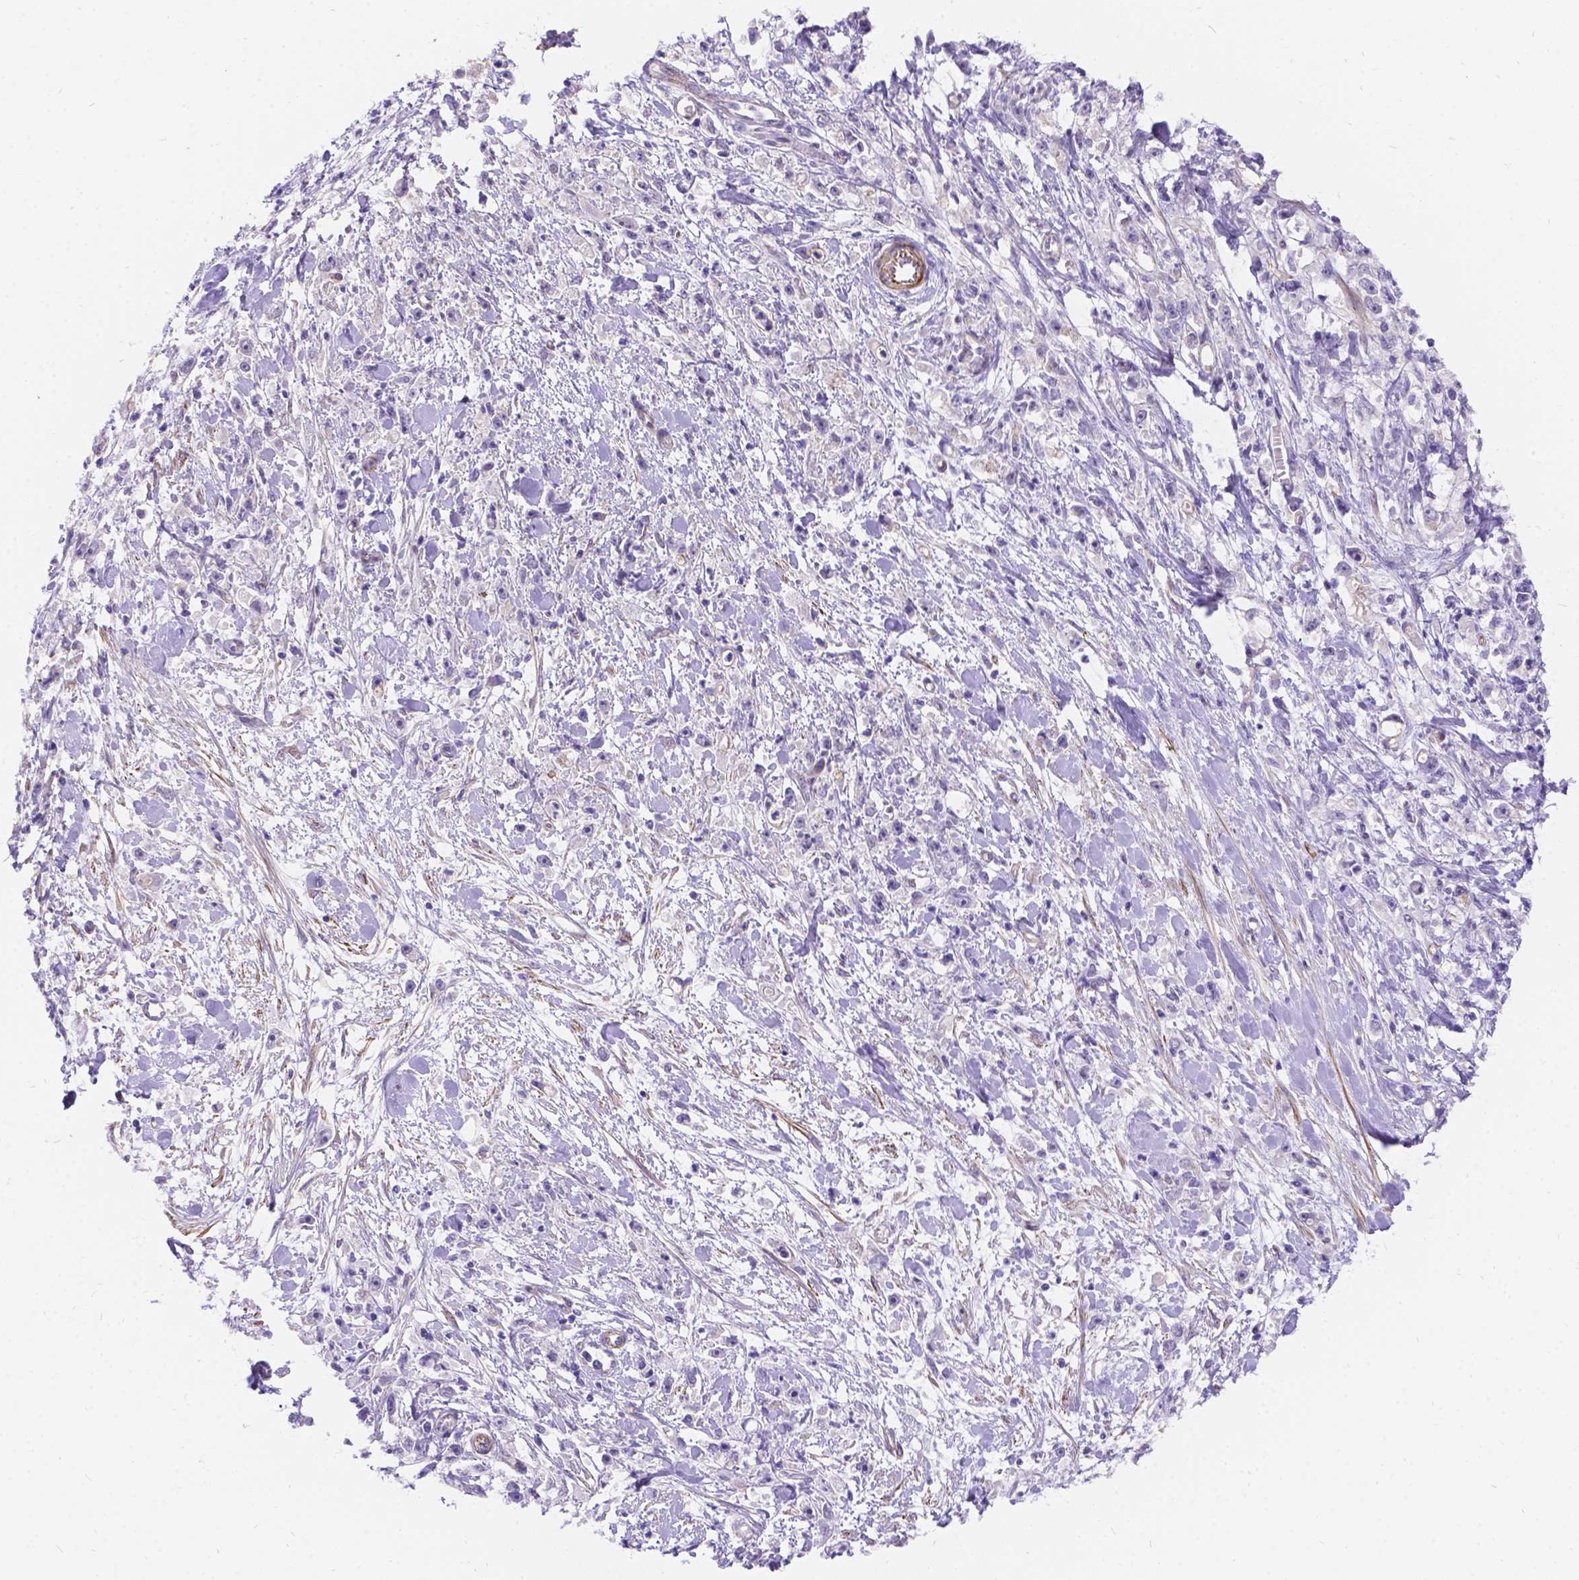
{"staining": {"intensity": "negative", "quantity": "none", "location": "none"}, "tissue": "stomach cancer", "cell_type": "Tumor cells", "image_type": "cancer", "snomed": [{"axis": "morphology", "description": "Adenocarcinoma, NOS"}, {"axis": "topography", "description": "Stomach"}], "caption": "This is a image of immunohistochemistry (IHC) staining of stomach adenocarcinoma, which shows no expression in tumor cells.", "gene": "PALS1", "patient": {"sex": "female", "age": 59}}